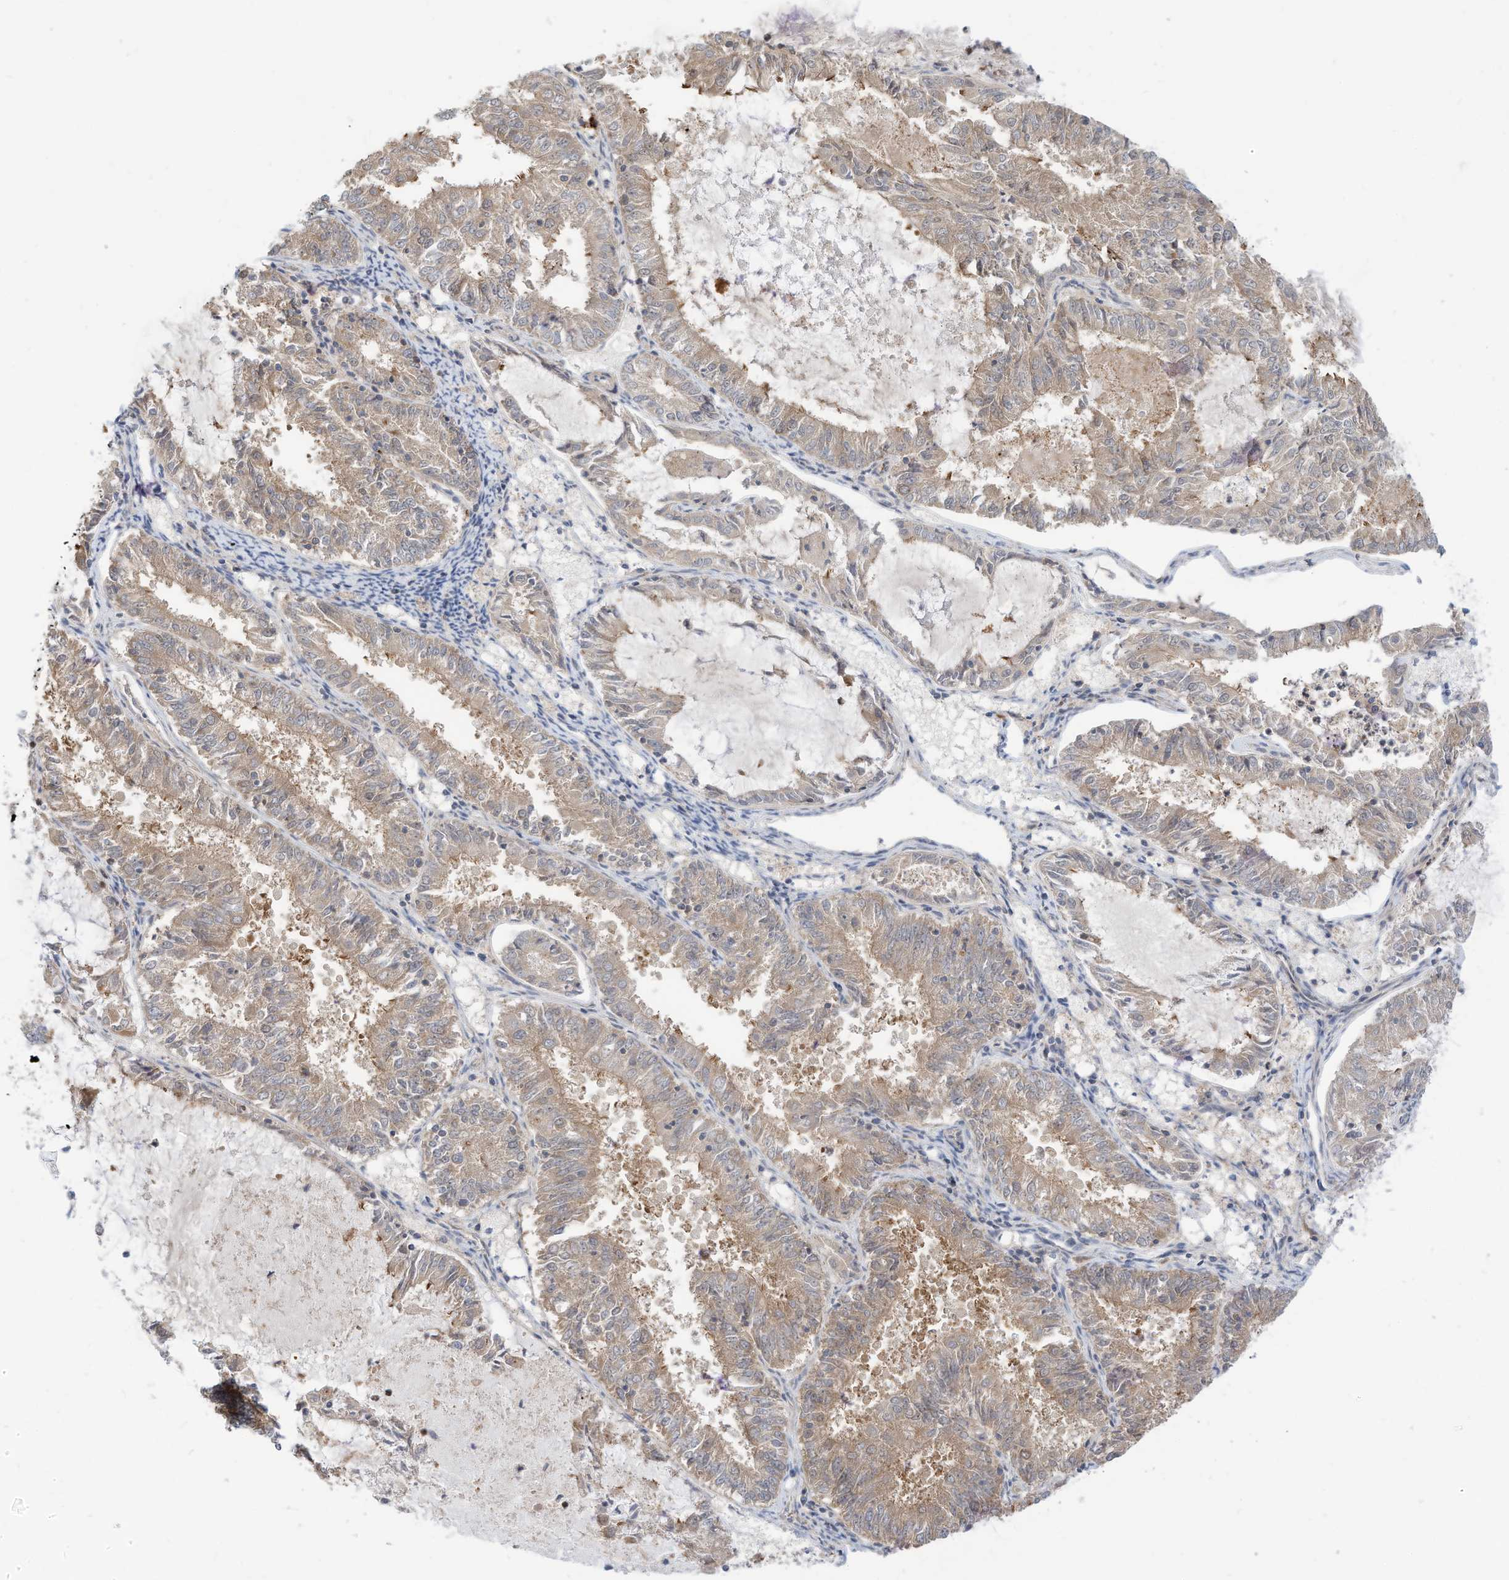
{"staining": {"intensity": "weak", "quantity": "25%-75%", "location": "cytoplasmic/membranous"}, "tissue": "endometrial cancer", "cell_type": "Tumor cells", "image_type": "cancer", "snomed": [{"axis": "morphology", "description": "Adenocarcinoma, NOS"}, {"axis": "topography", "description": "Endometrium"}], "caption": "Immunohistochemical staining of human endometrial adenocarcinoma demonstrates weak cytoplasmic/membranous protein expression in approximately 25%-75% of tumor cells. (Brightfield microscopy of DAB IHC at high magnification).", "gene": "OFD1", "patient": {"sex": "female", "age": 57}}